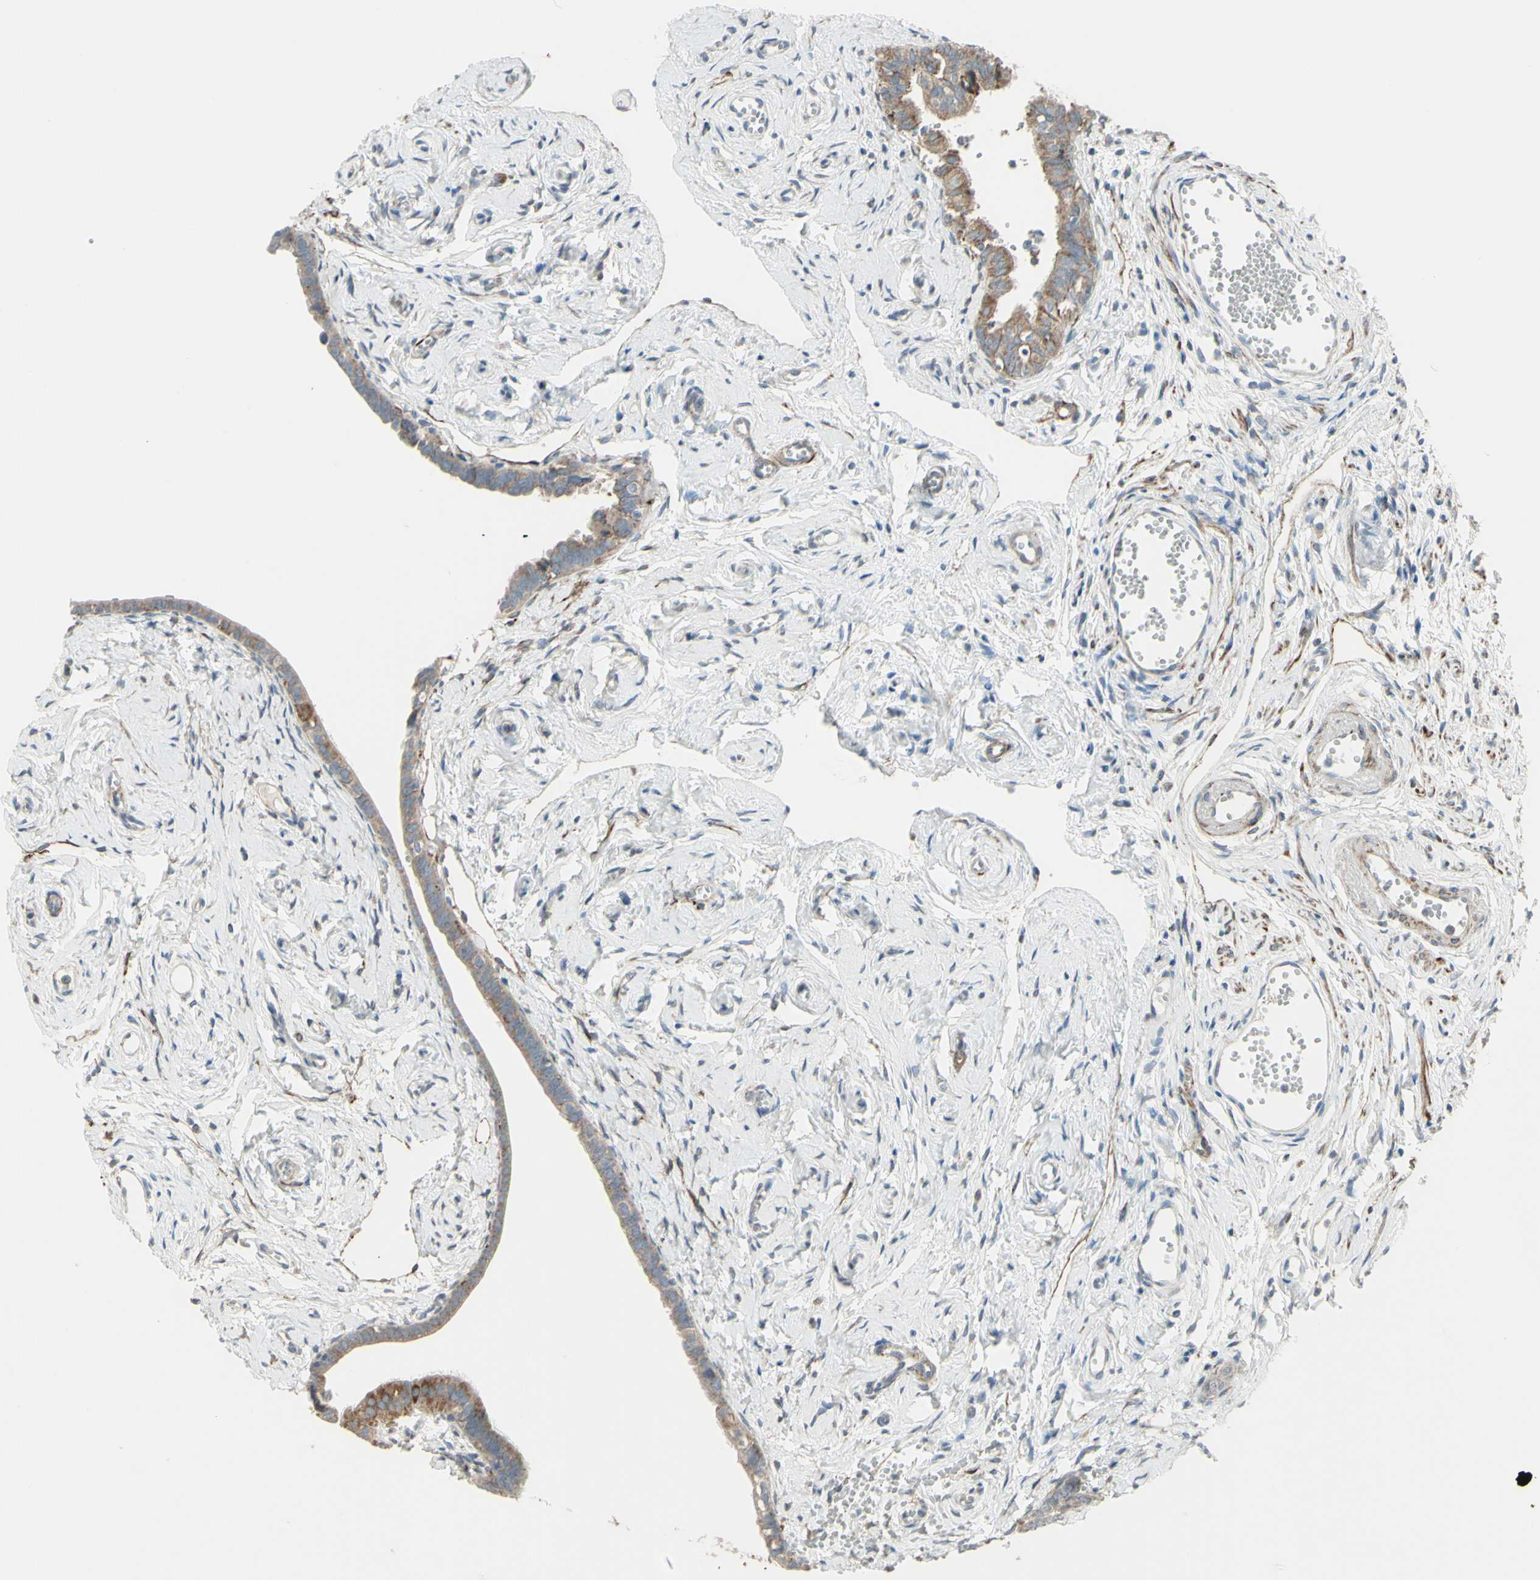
{"staining": {"intensity": "weak", "quantity": "25%-75%", "location": "cytoplasmic/membranous"}, "tissue": "fallopian tube", "cell_type": "Glandular cells", "image_type": "normal", "snomed": [{"axis": "morphology", "description": "Normal tissue, NOS"}, {"axis": "topography", "description": "Fallopian tube"}], "caption": "Fallopian tube was stained to show a protein in brown. There is low levels of weak cytoplasmic/membranous staining in approximately 25%-75% of glandular cells. (brown staining indicates protein expression, while blue staining denotes nuclei).", "gene": "FAM171B", "patient": {"sex": "female", "age": 71}}